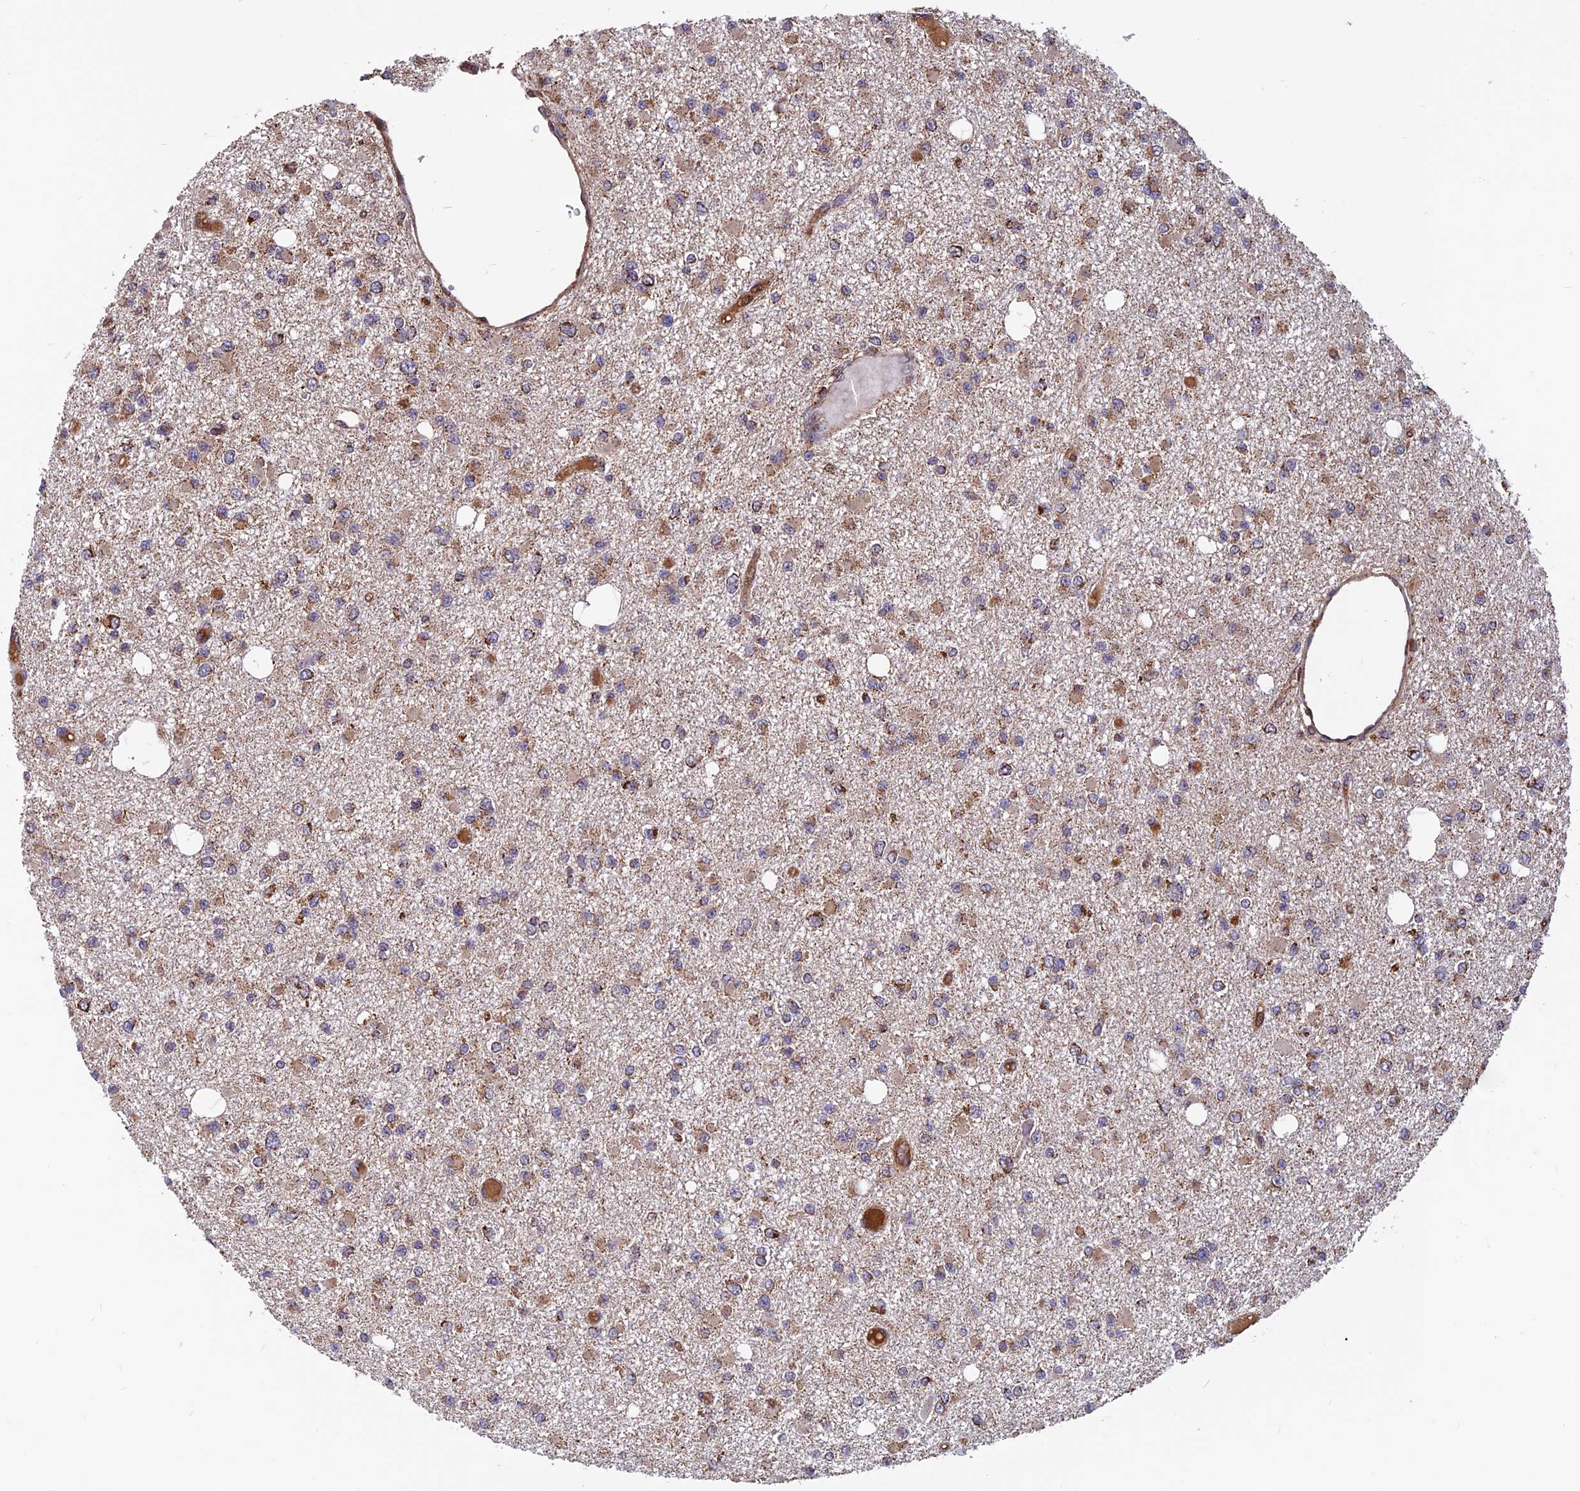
{"staining": {"intensity": "weak", "quantity": "25%-75%", "location": "cytoplasmic/membranous"}, "tissue": "glioma", "cell_type": "Tumor cells", "image_type": "cancer", "snomed": [{"axis": "morphology", "description": "Glioma, malignant, Low grade"}, {"axis": "topography", "description": "Brain"}], "caption": "Immunohistochemical staining of malignant glioma (low-grade) exhibits weak cytoplasmic/membranous protein expression in approximately 25%-75% of tumor cells. Using DAB (3,3'-diaminobenzidine) (brown) and hematoxylin (blue) stains, captured at high magnification using brightfield microscopy.", "gene": "CCDC15", "patient": {"sex": "female", "age": 22}}